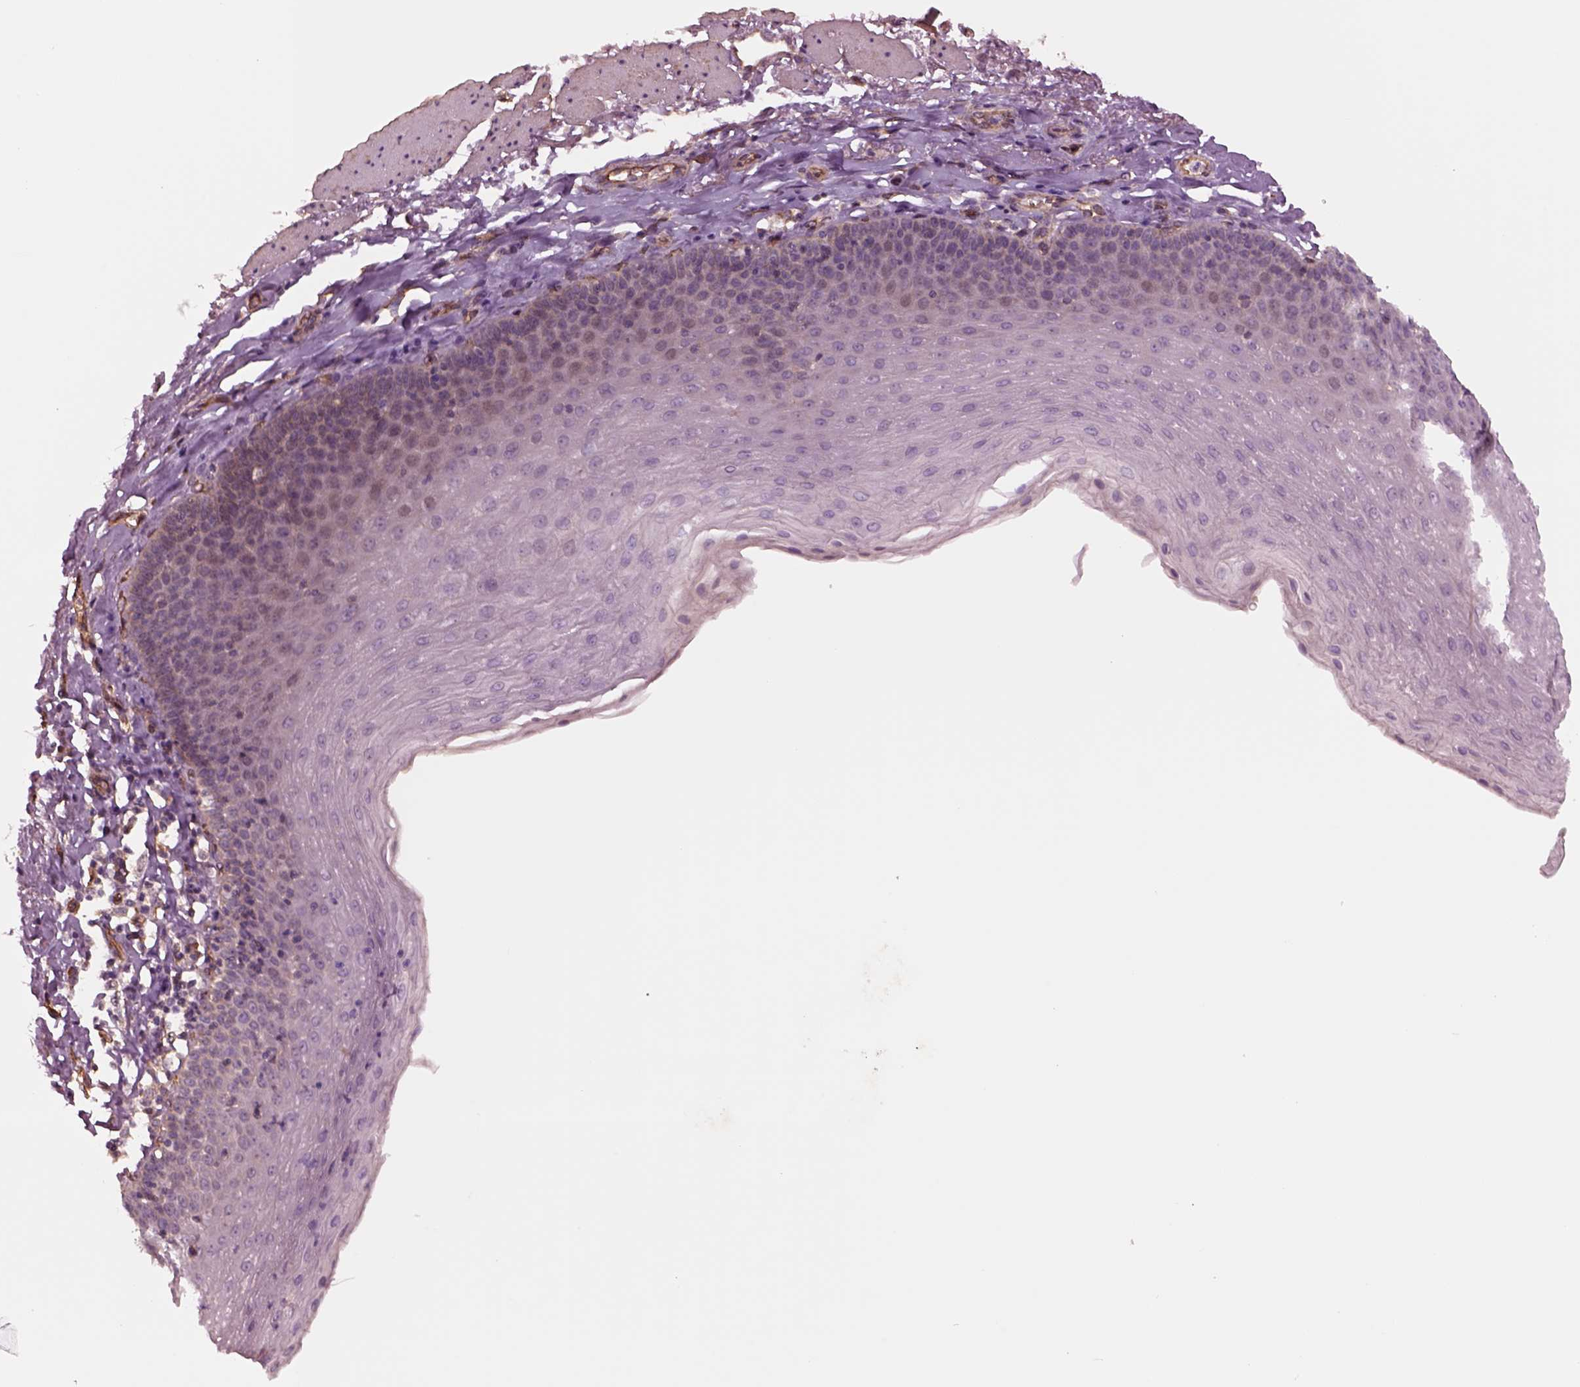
{"staining": {"intensity": "weak", "quantity": "<25%", "location": "cytoplasmic/membranous"}, "tissue": "esophagus", "cell_type": "Squamous epithelial cells", "image_type": "normal", "snomed": [{"axis": "morphology", "description": "Normal tissue, NOS"}, {"axis": "topography", "description": "Esophagus"}], "caption": "High magnification brightfield microscopy of benign esophagus stained with DAB (brown) and counterstained with hematoxylin (blue): squamous epithelial cells show no significant staining.", "gene": "HTR1B", "patient": {"sex": "female", "age": 81}}